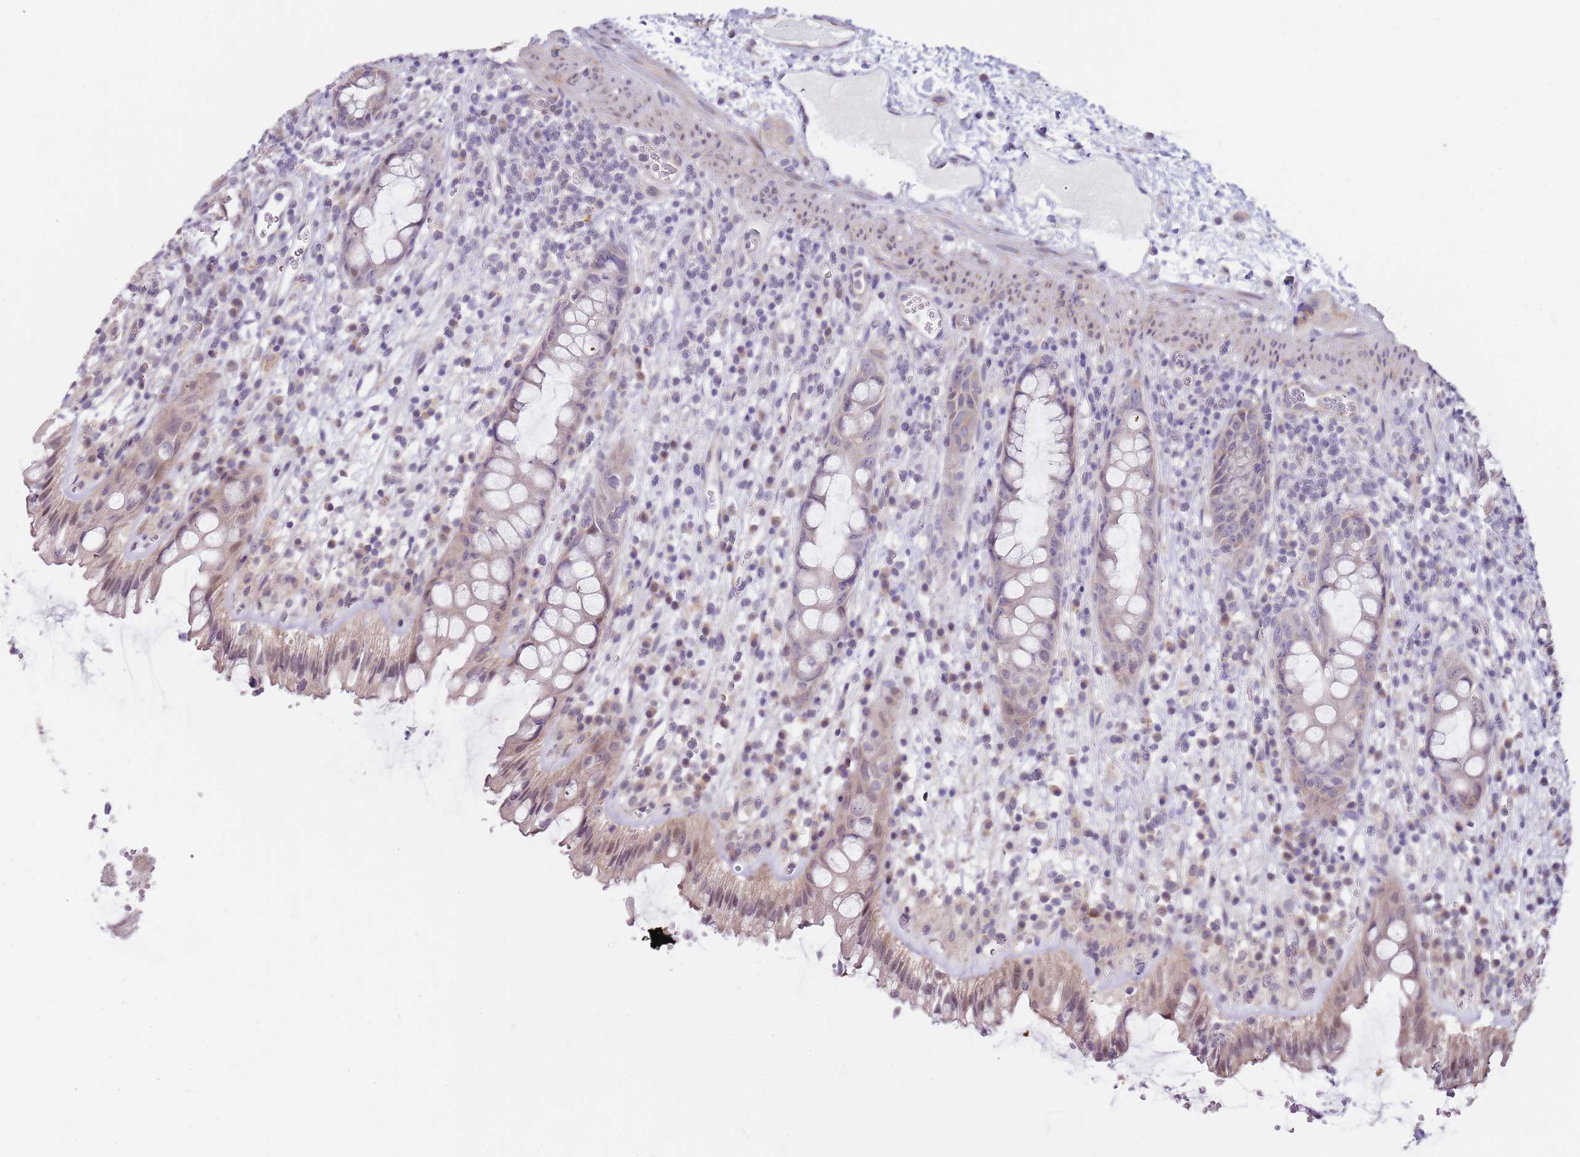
{"staining": {"intensity": "weak", "quantity": "25%-75%", "location": "cytoplasmic/membranous,nuclear"}, "tissue": "rectum", "cell_type": "Glandular cells", "image_type": "normal", "snomed": [{"axis": "morphology", "description": "Normal tissue, NOS"}, {"axis": "topography", "description": "Rectum"}], "caption": "Rectum stained with immunohistochemistry (IHC) displays weak cytoplasmic/membranous,nuclear expression in about 25%-75% of glandular cells.", "gene": "TBC1D9", "patient": {"sex": "female", "age": 57}}